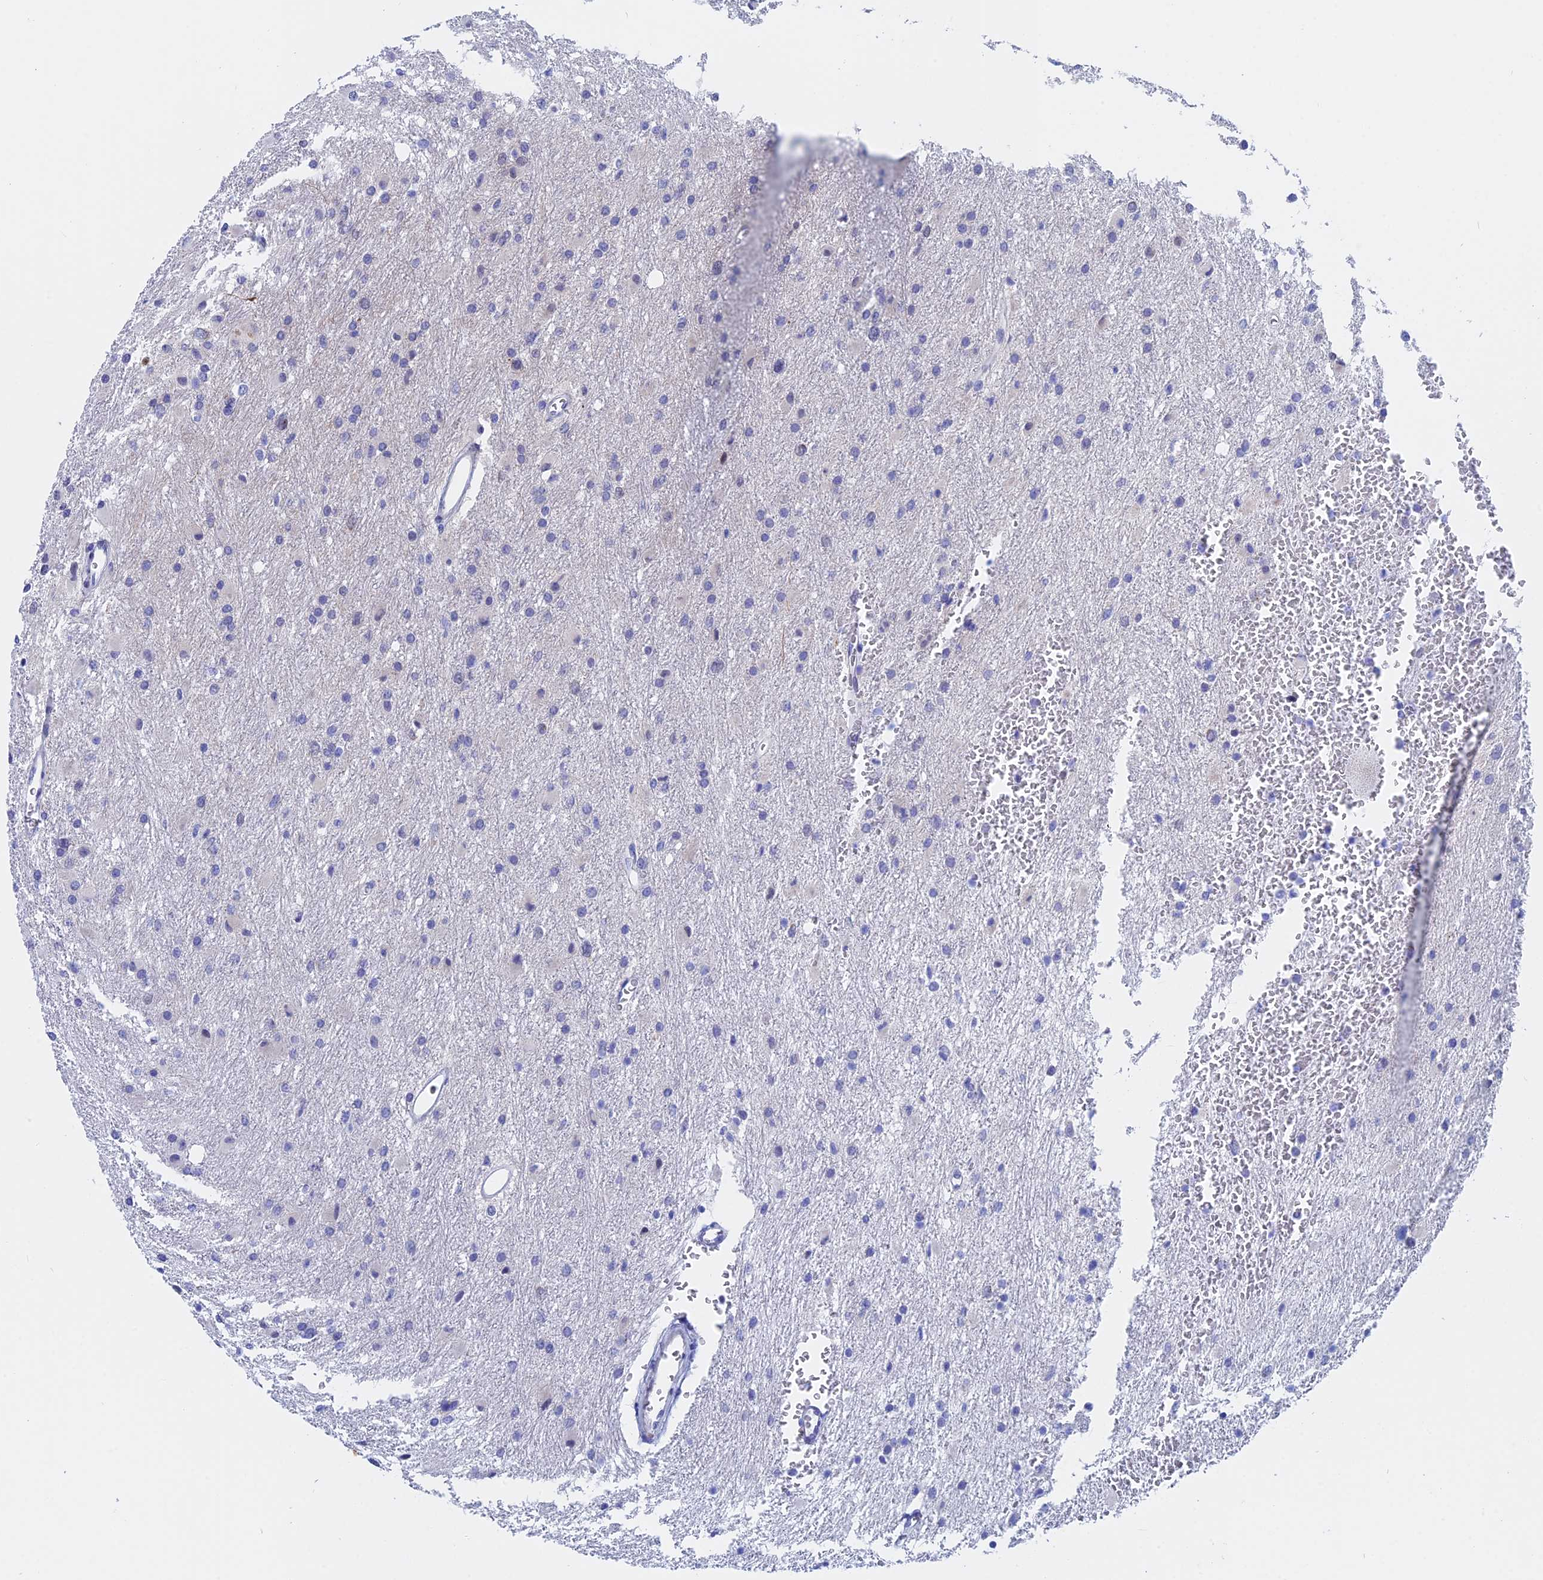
{"staining": {"intensity": "negative", "quantity": "none", "location": "none"}, "tissue": "glioma", "cell_type": "Tumor cells", "image_type": "cancer", "snomed": [{"axis": "morphology", "description": "Glioma, malignant, High grade"}, {"axis": "topography", "description": "Cerebral cortex"}], "caption": "DAB (3,3'-diaminobenzidine) immunohistochemical staining of human glioma exhibits no significant expression in tumor cells. (Brightfield microscopy of DAB (3,3'-diaminobenzidine) immunohistochemistry at high magnification).", "gene": "WDR83", "patient": {"sex": "female", "age": 36}}